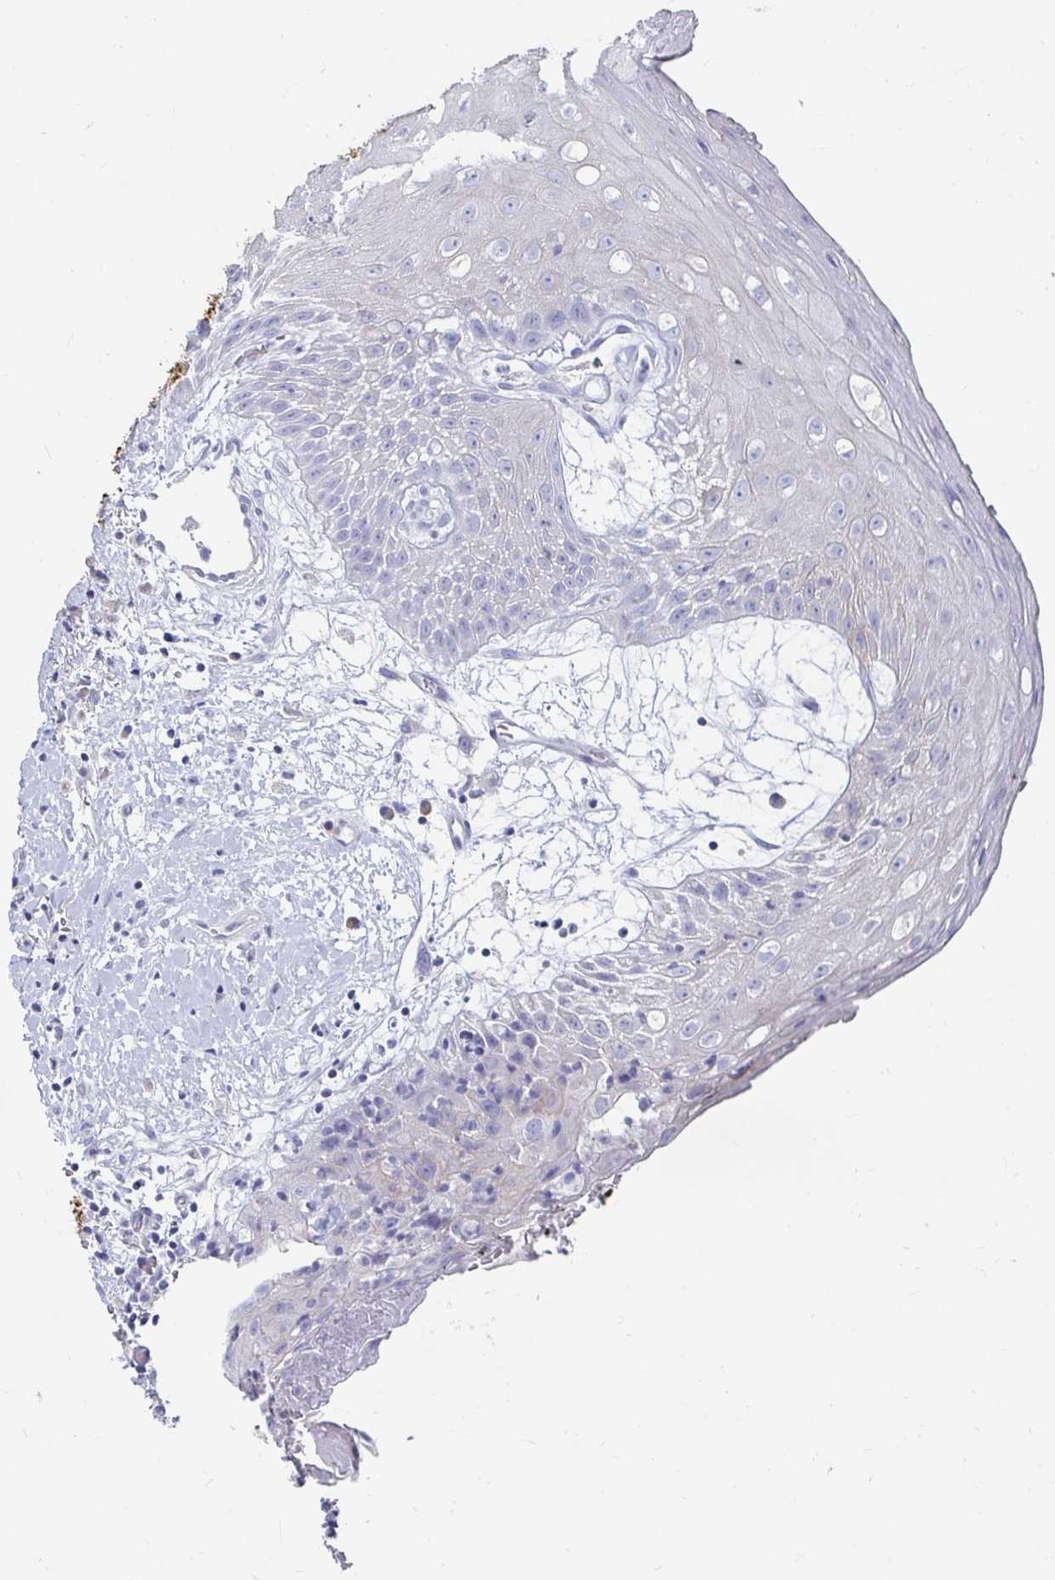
{"staining": {"intensity": "negative", "quantity": "none", "location": "none"}, "tissue": "oral mucosa", "cell_type": "Squamous epithelial cells", "image_type": "normal", "snomed": [{"axis": "morphology", "description": "Normal tissue, NOS"}, {"axis": "morphology", "description": "Squamous cell carcinoma, NOS"}, {"axis": "topography", "description": "Oral tissue"}, {"axis": "topography", "description": "Peripheral nerve tissue"}, {"axis": "topography", "description": "Head-Neck"}], "caption": "Oral mucosa stained for a protein using immunohistochemistry demonstrates no expression squamous epithelial cells.", "gene": "CA9", "patient": {"sex": "female", "age": 59}}